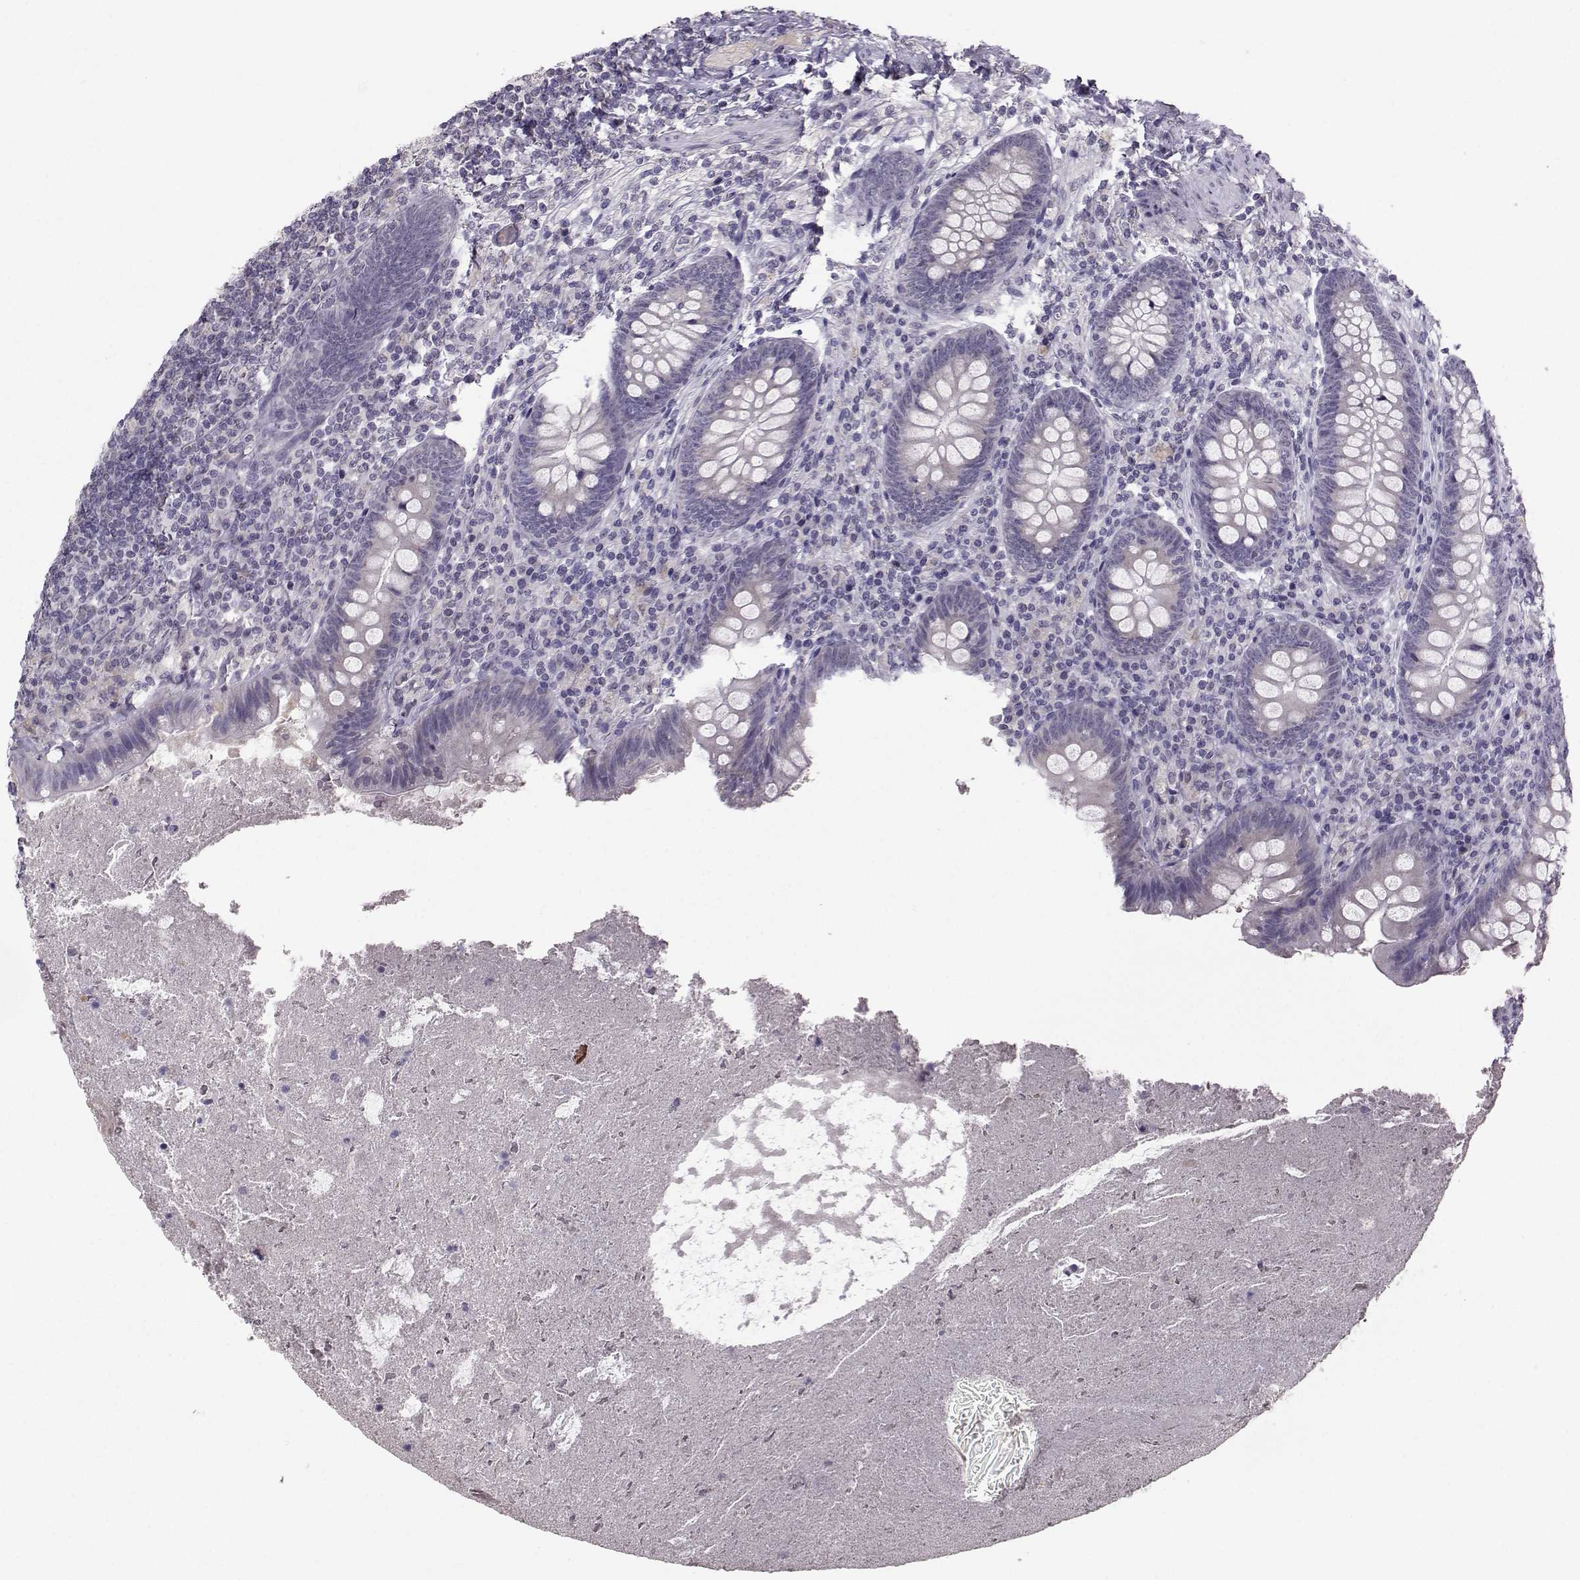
{"staining": {"intensity": "negative", "quantity": "none", "location": "none"}, "tissue": "appendix", "cell_type": "Glandular cells", "image_type": "normal", "snomed": [{"axis": "morphology", "description": "Normal tissue, NOS"}, {"axis": "topography", "description": "Appendix"}], "caption": "Immunohistochemistry of unremarkable appendix reveals no staining in glandular cells. (Immunohistochemistry (ihc), brightfield microscopy, high magnification).", "gene": "TSPYL5", "patient": {"sex": "male", "age": 47}}